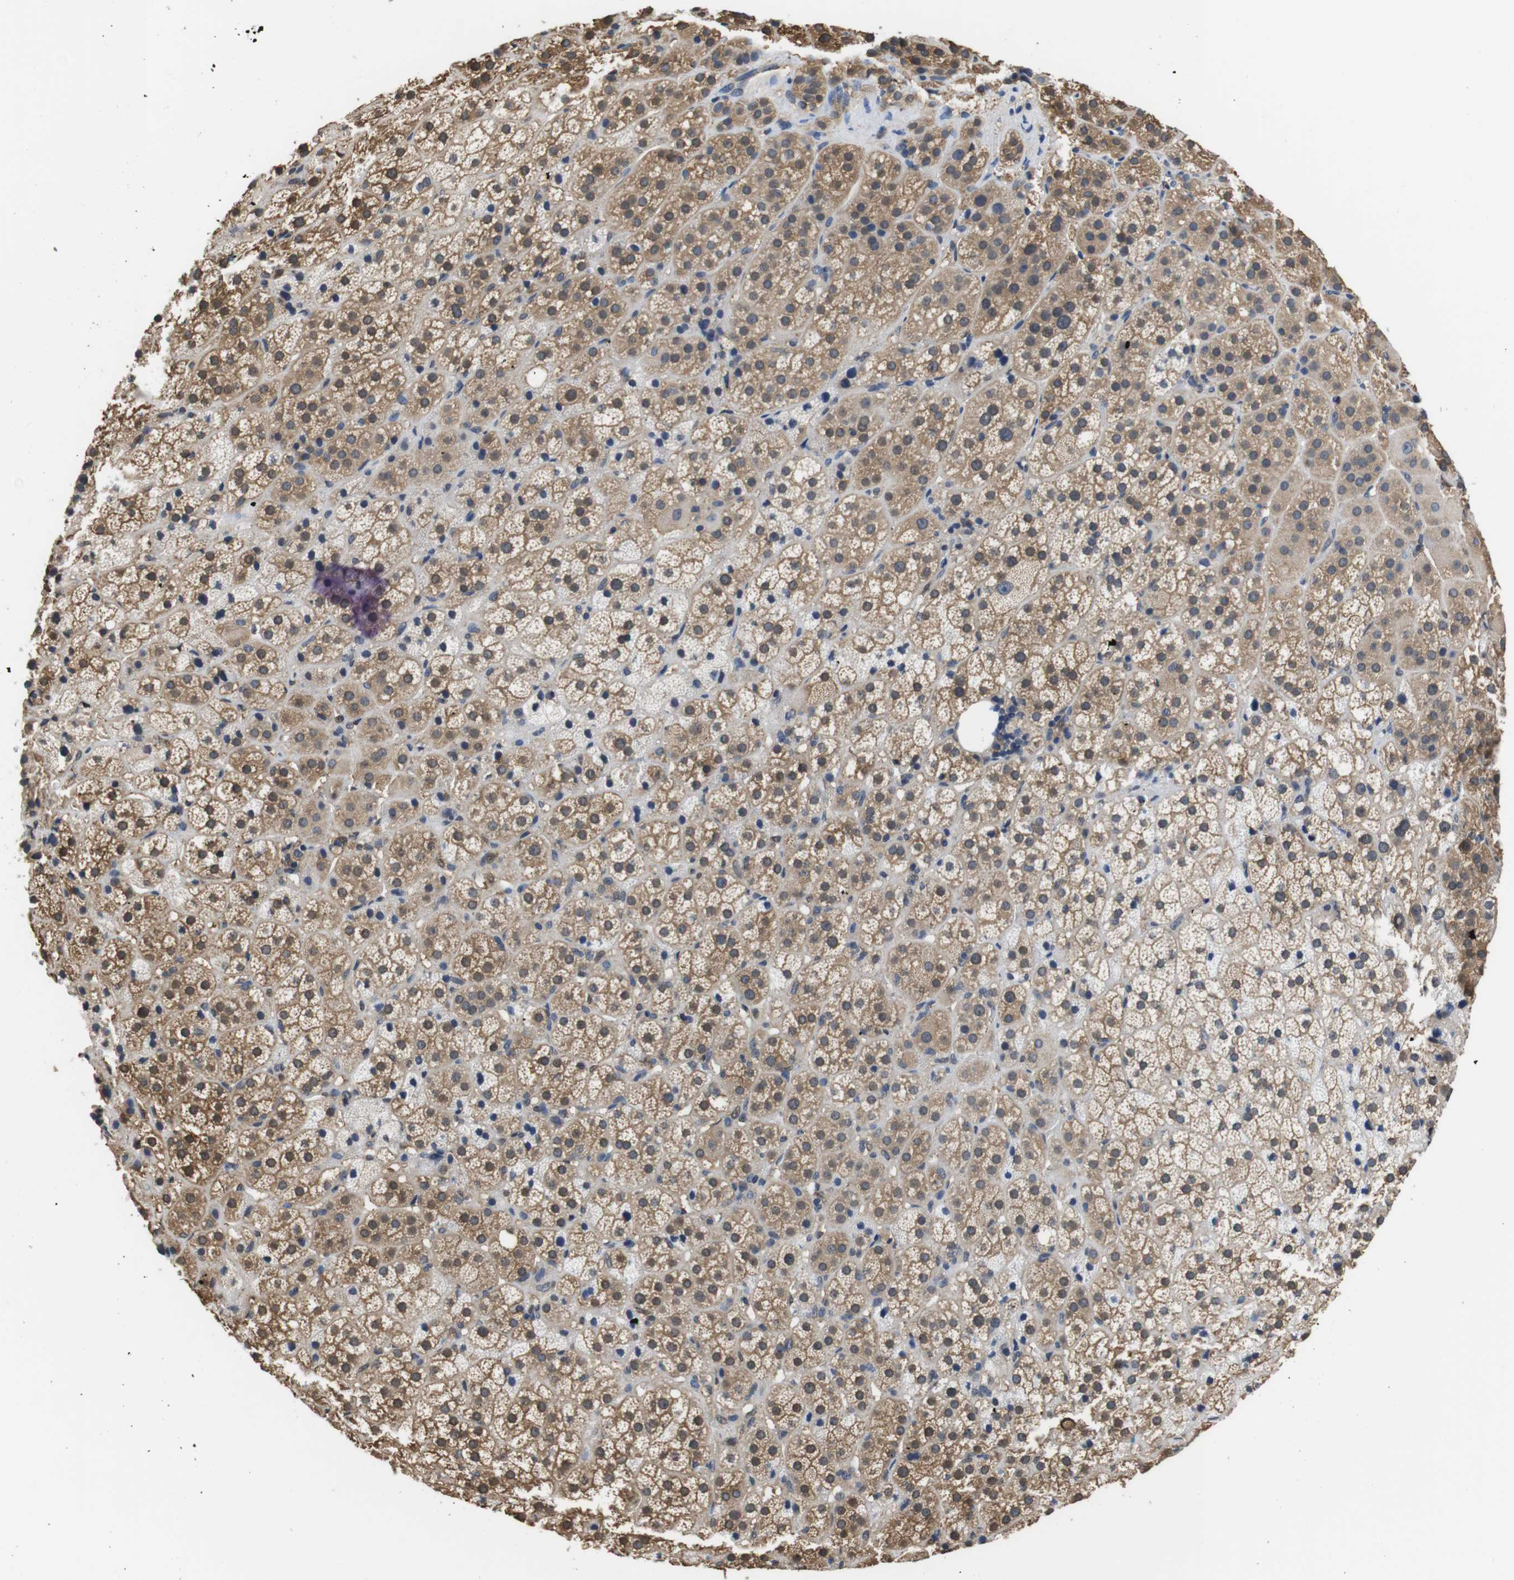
{"staining": {"intensity": "moderate", "quantity": ">75%", "location": "cytoplasmic/membranous"}, "tissue": "adrenal gland", "cell_type": "Glandular cells", "image_type": "normal", "snomed": [{"axis": "morphology", "description": "Normal tissue, NOS"}, {"axis": "topography", "description": "Adrenal gland"}], "caption": "Adrenal gland stained with a brown dye reveals moderate cytoplasmic/membranous positive expression in about >75% of glandular cells.", "gene": "LDHA", "patient": {"sex": "female", "age": 57}}